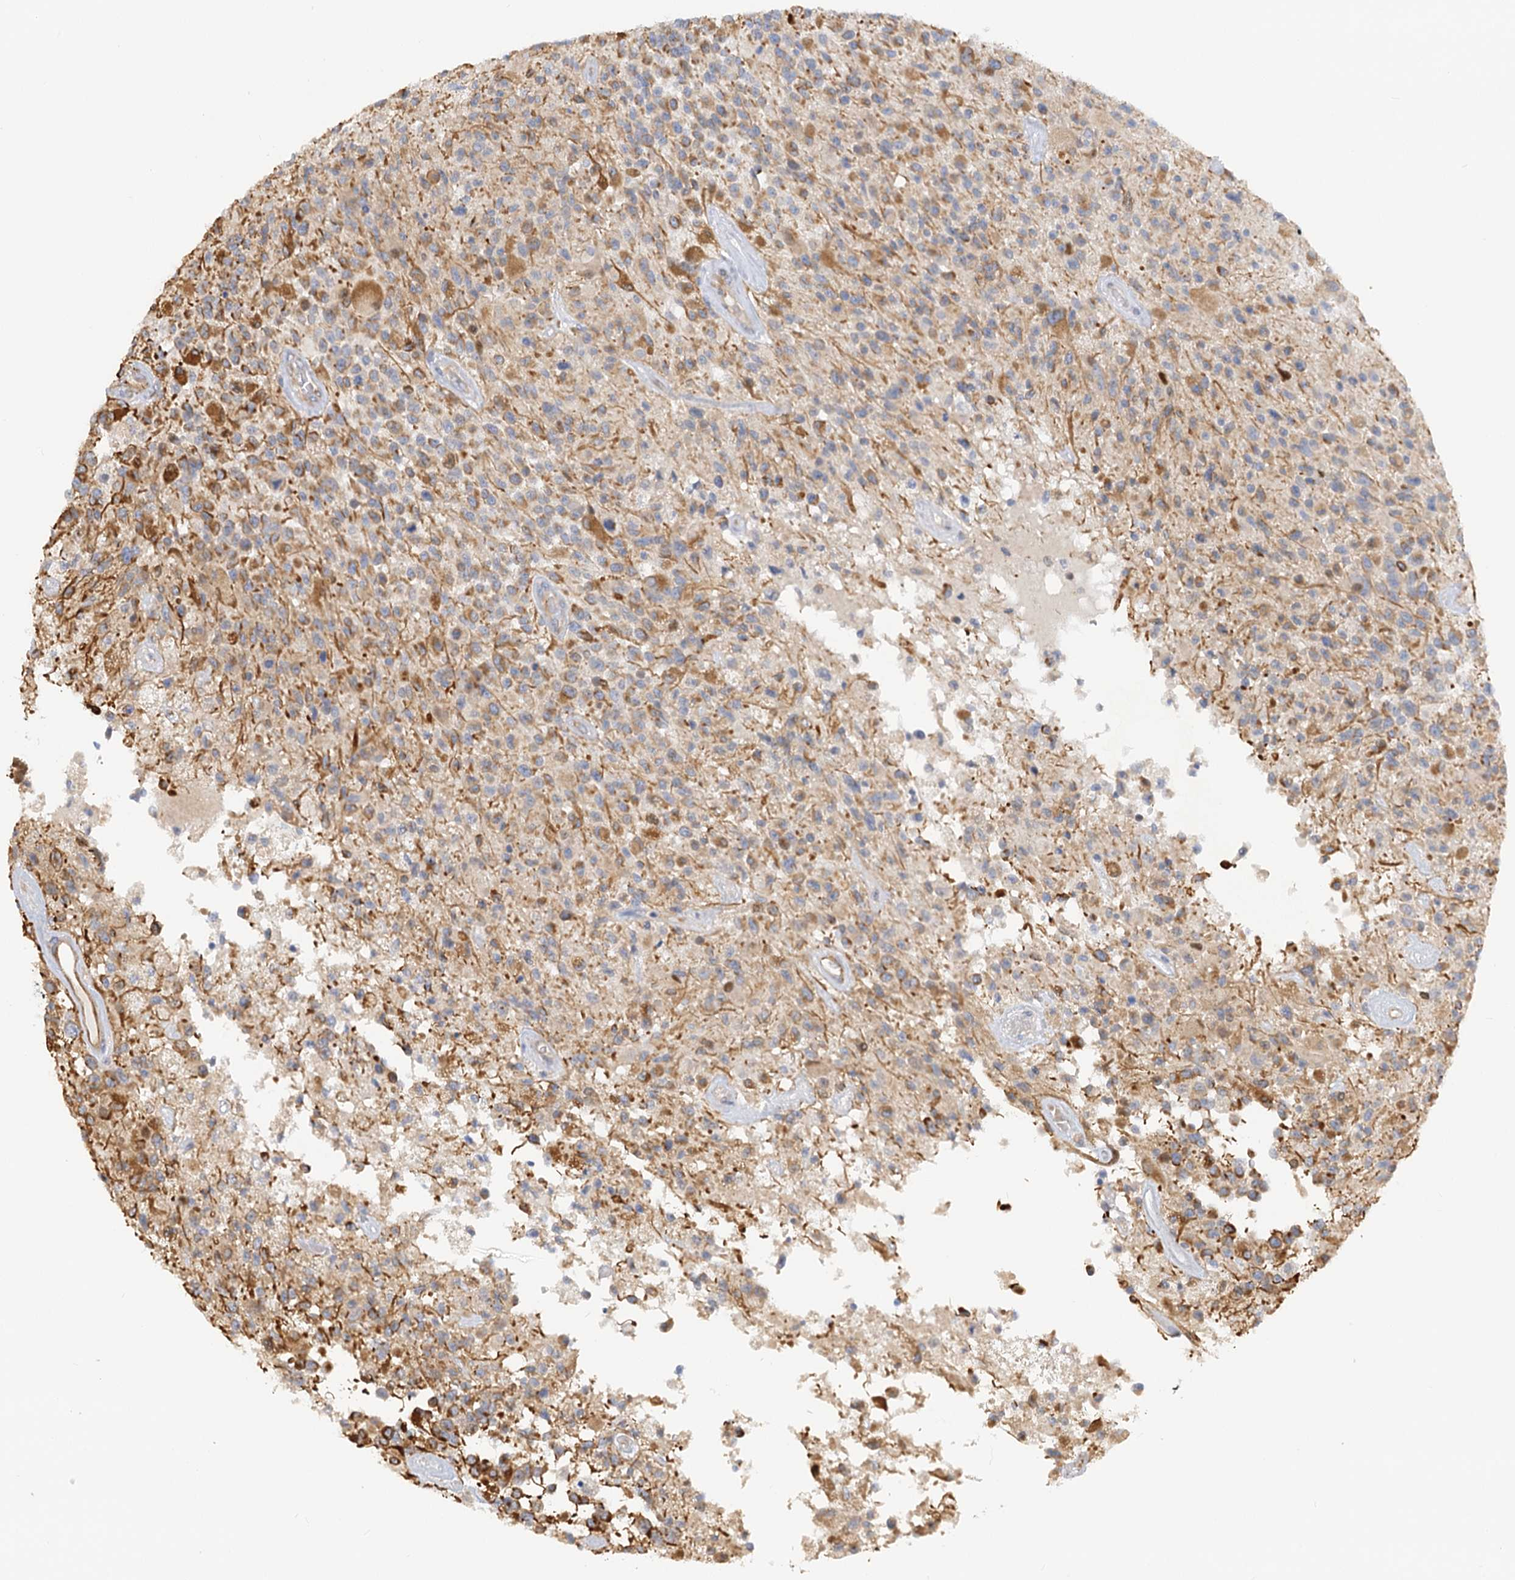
{"staining": {"intensity": "moderate", "quantity": "<25%", "location": "cytoplasmic/membranous"}, "tissue": "glioma", "cell_type": "Tumor cells", "image_type": "cancer", "snomed": [{"axis": "morphology", "description": "Glioma, malignant, High grade"}, {"axis": "morphology", "description": "Glioblastoma, NOS"}, {"axis": "topography", "description": "Brain"}], "caption": "Glioblastoma stained for a protein (brown) shows moderate cytoplasmic/membranous positive expression in approximately <25% of tumor cells.", "gene": "NELL2", "patient": {"sex": "male", "age": 60}}